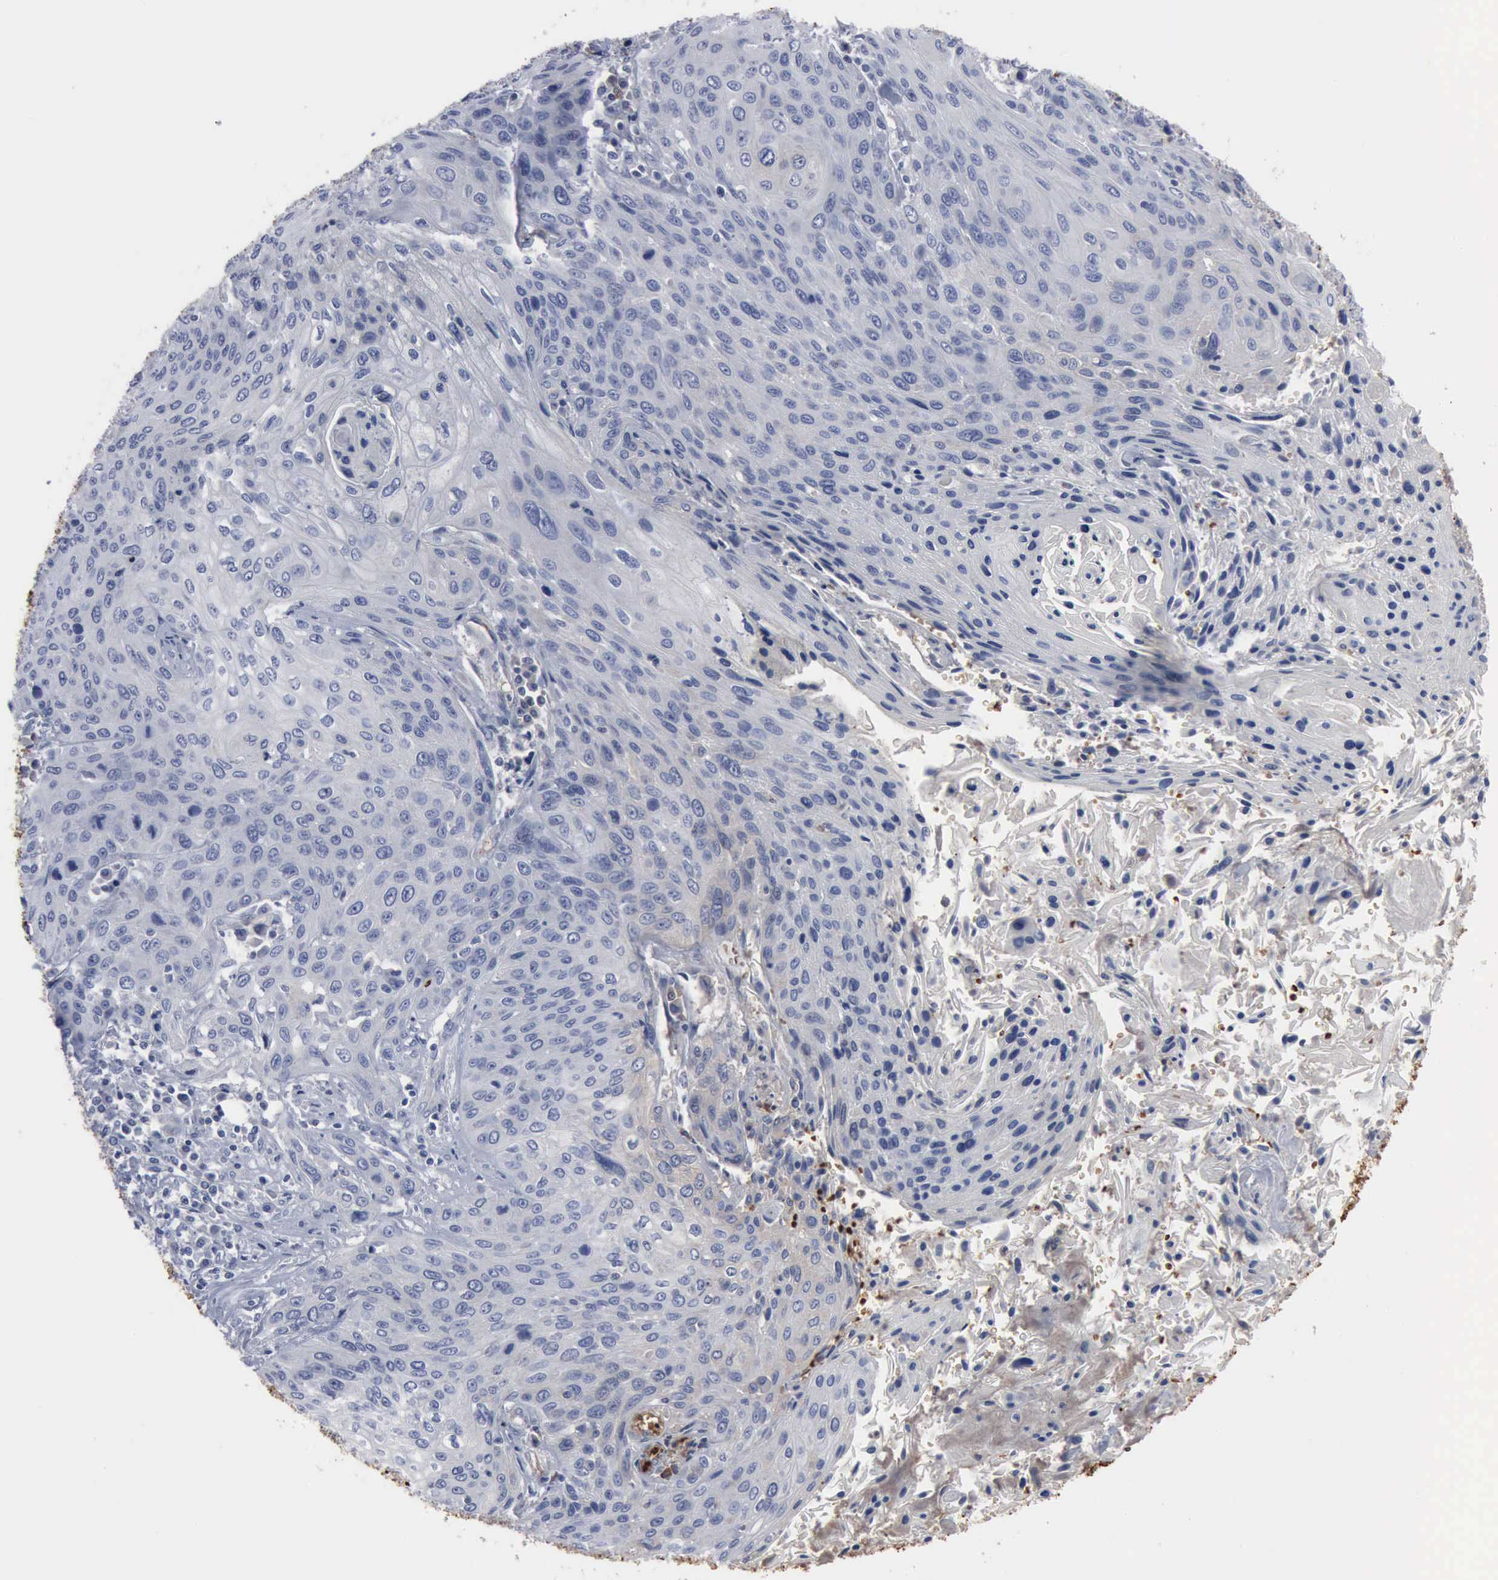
{"staining": {"intensity": "negative", "quantity": "none", "location": "none"}, "tissue": "cervical cancer", "cell_type": "Tumor cells", "image_type": "cancer", "snomed": [{"axis": "morphology", "description": "Squamous cell carcinoma, NOS"}, {"axis": "topography", "description": "Cervix"}], "caption": "Human cervical squamous cell carcinoma stained for a protein using immunohistochemistry reveals no positivity in tumor cells.", "gene": "TGFB1", "patient": {"sex": "female", "age": 32}}